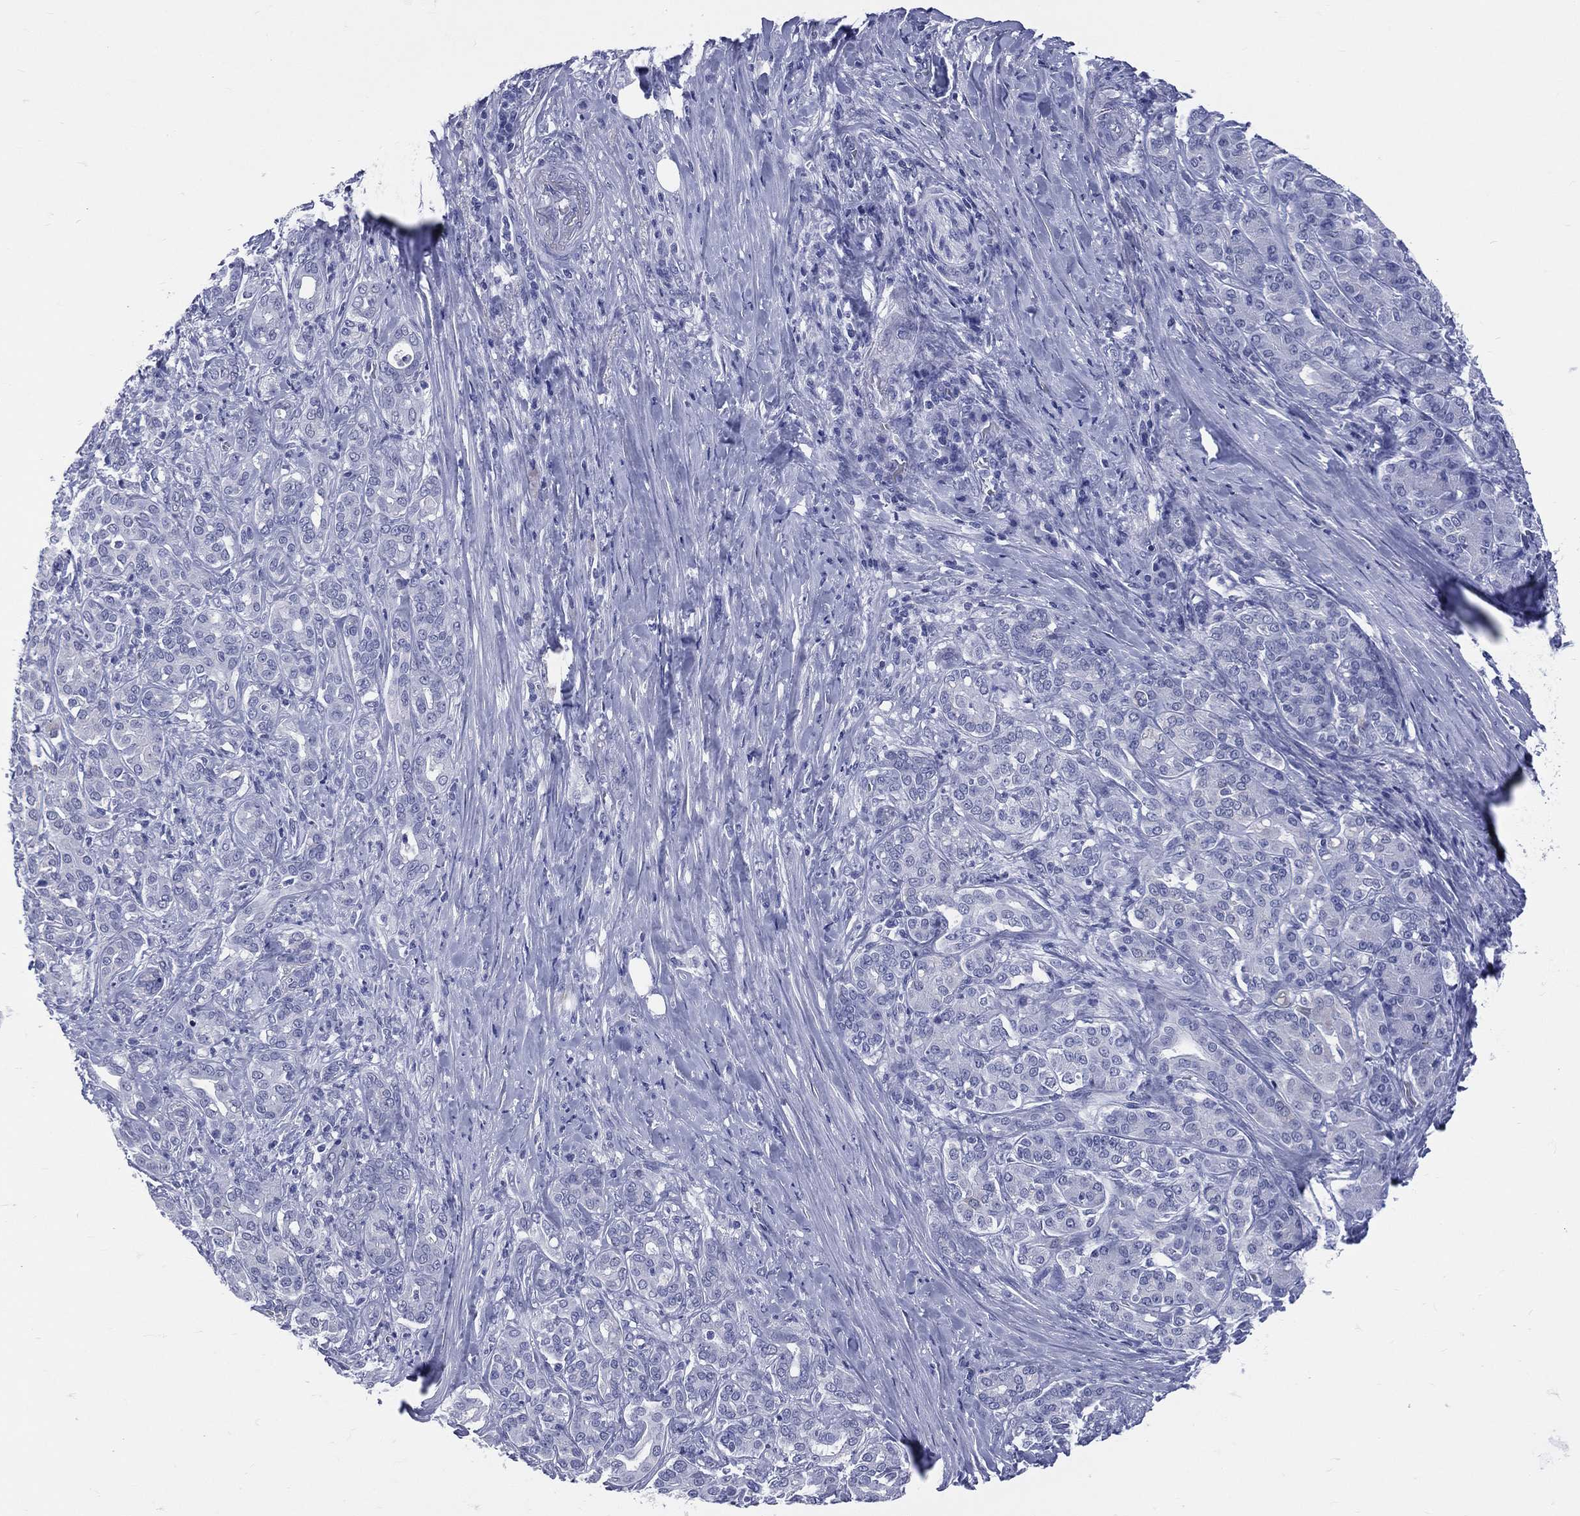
{"staining": {"intensity": "negative", "quantity": "none", "location": "none"}, "tissue": "pancreatic cancer", "cell_type": "Tumor cells", "image_type": "cancer", "snomed": [{"axis": "morphology", "description": "Normal tissue, NOS"}, {"axis": "morphology", "description": "Inflammation, NOS"}, {"axis": "morphology", "description": "Adenocarcinoma, NOS"}, {"axis": "topography", "description": "Pancreas"}], "caption": "Immunohistochemistry of human pancreatic adenocarcinoma displays no staining in tumor cells.", "gene": "MLLT10", "patient": {"sex": "male", "age": 57}}